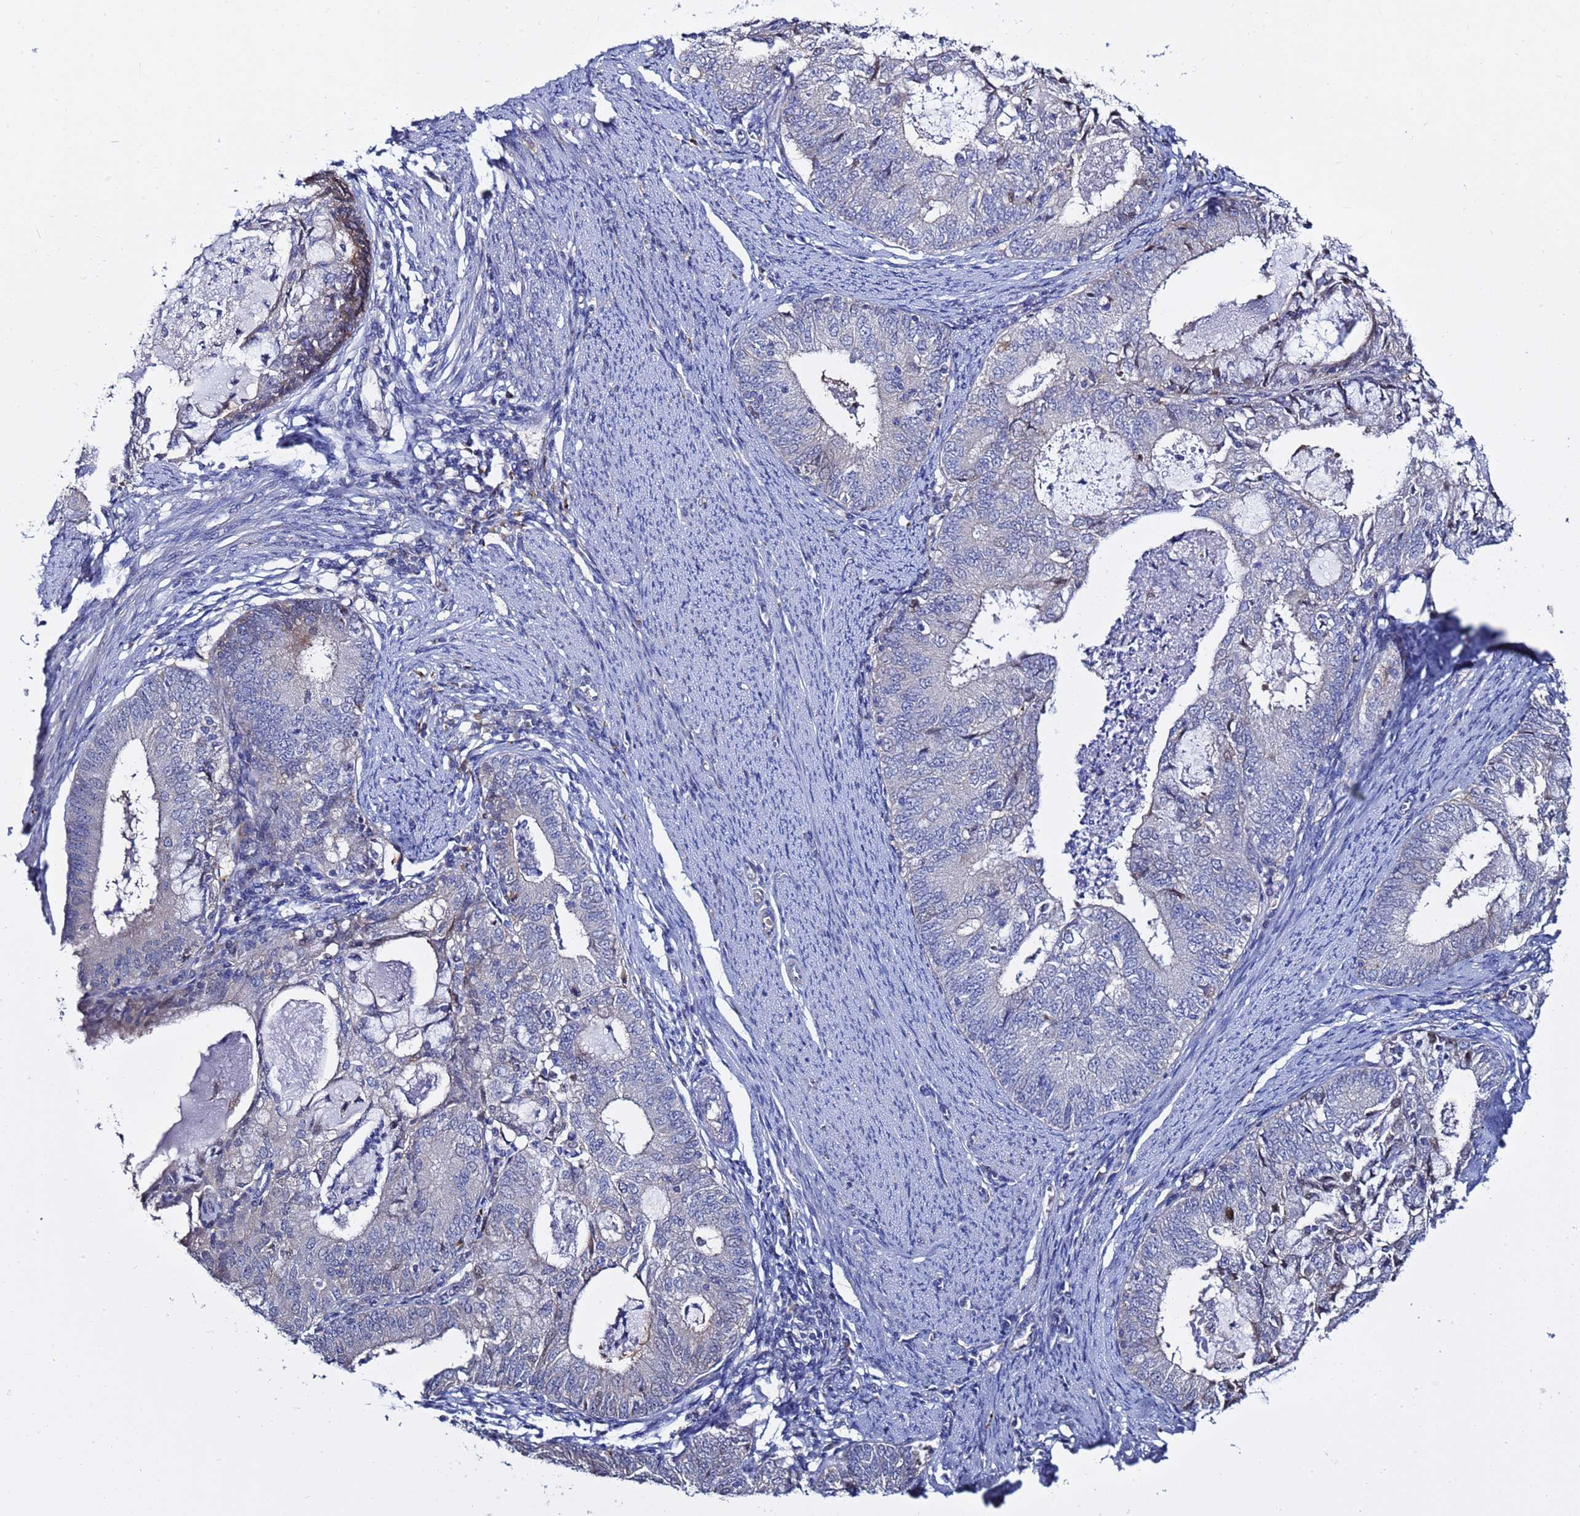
{"staining": {"intensity": "negative", "quantity": "none", "location": "none"}, "tissue": "endometrial cancer", "cell_type": "Tumor cells", "image_type": "cancer", "snomed": [{"axis": "morphology", "description": "Adenocarcinoma, NOS"}, {"axis": "topography", "description": "Endometrium"}], "caption": "High power microscopy image of an immunohistochemistry micrograph of endometrial adenocarcinoma, revealing no significant expression in tumor cells.", "gene": "NAT2", "patient": {"sex": "female", "age": 57}}